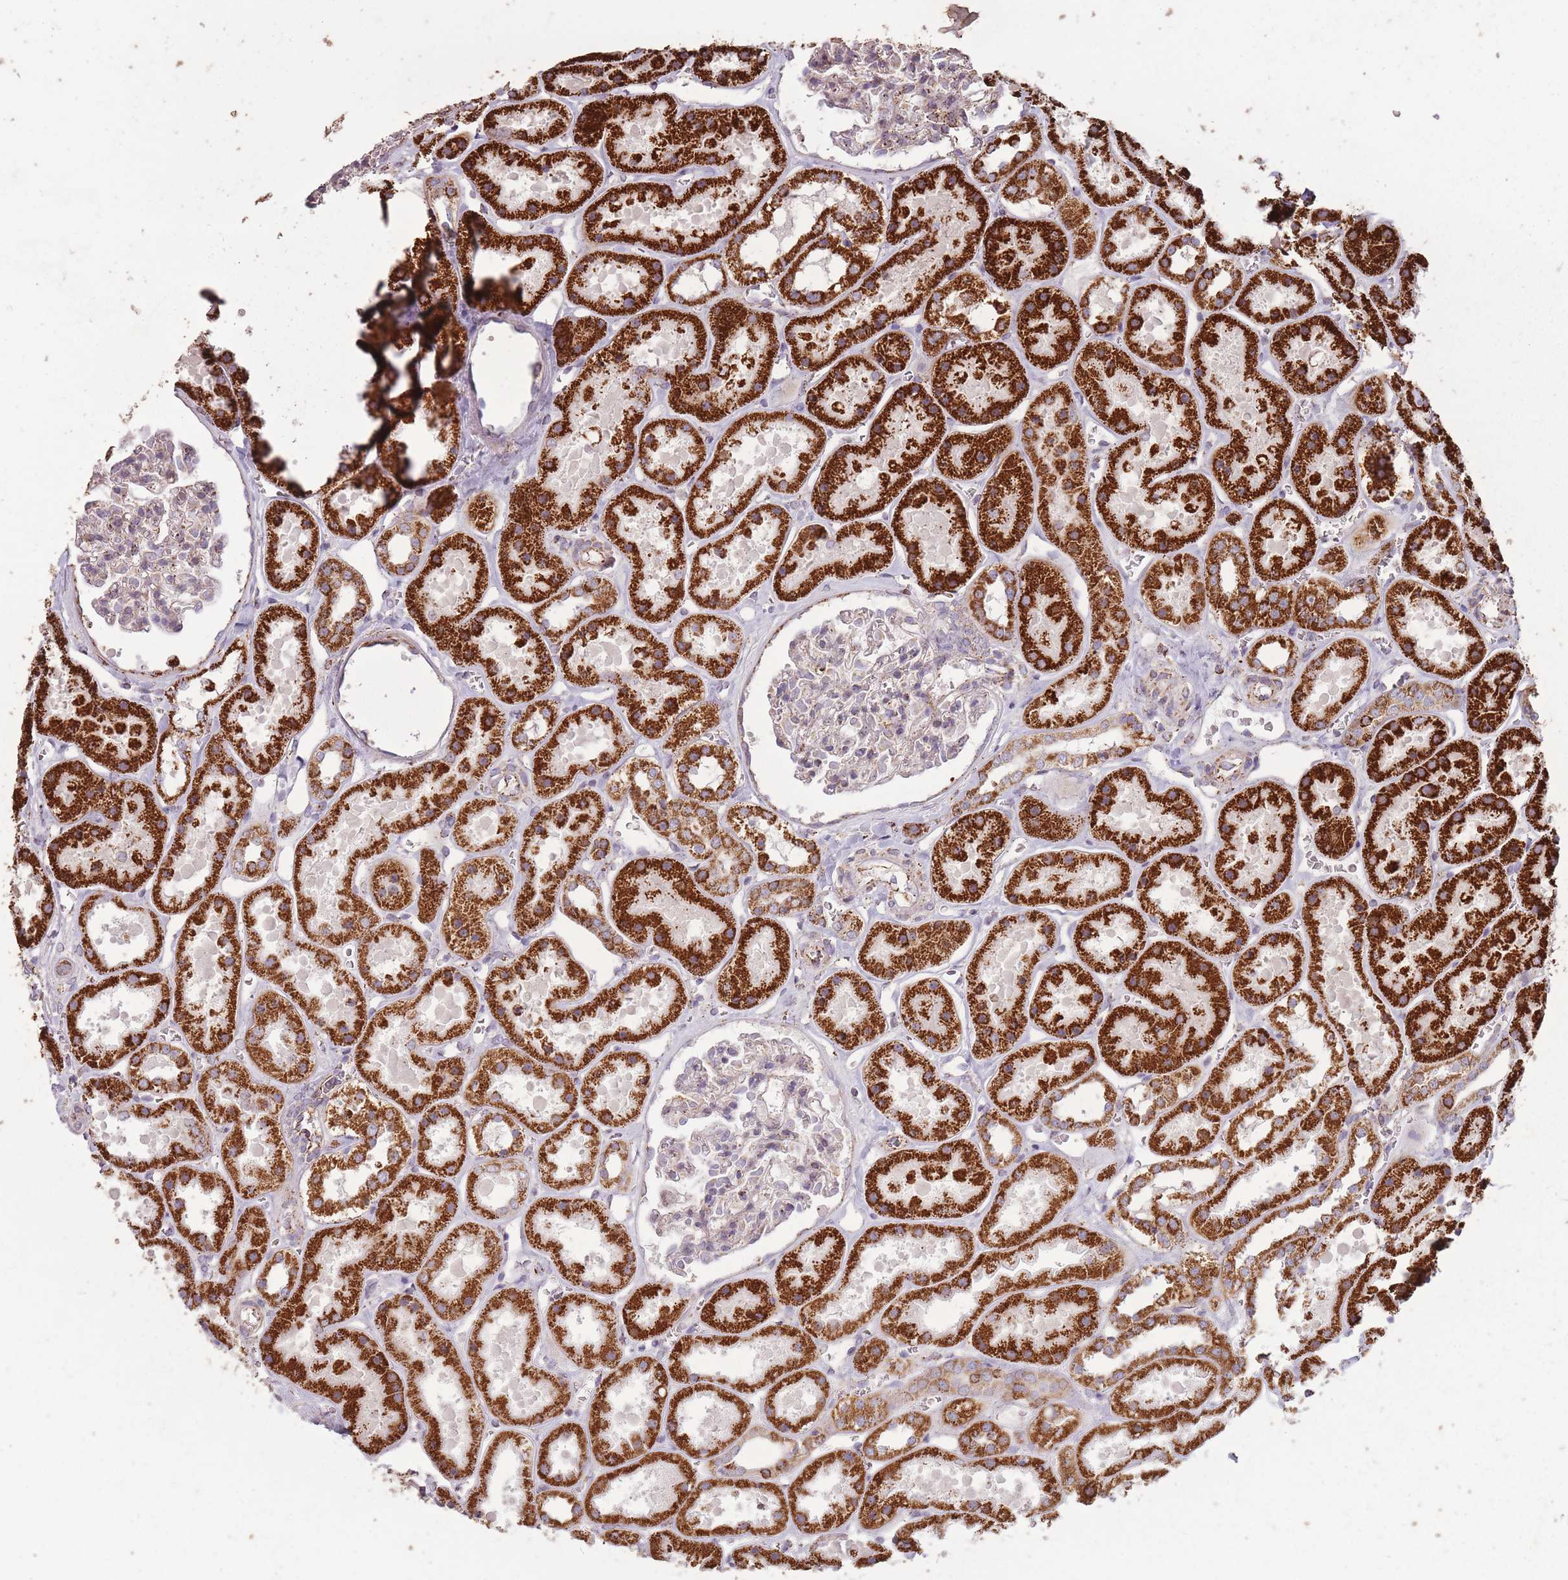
{"staining": {"intensity": "negative", "quantity": "none", "location": "none"}, "tissue": "kidney", "cell_type": "Cells in glomeruli", "image_type": "normal", "snomed": [{"axis": "morphology", "description": "Normal tissue, NOS"}, {"axis": "topography", "description": "Kidney"}], "caption": "Immunohistochemistry image of benign kidney: human kidney stained with DAB shows no significant protein staining in cells in glomeruli. Brightfield microscopy of IHC stained with DAB (brown) and hematoxylin (blue), captured at high magnification.", "gene": "CNOT8", "patient": {"sex": "female", "age": 41}}